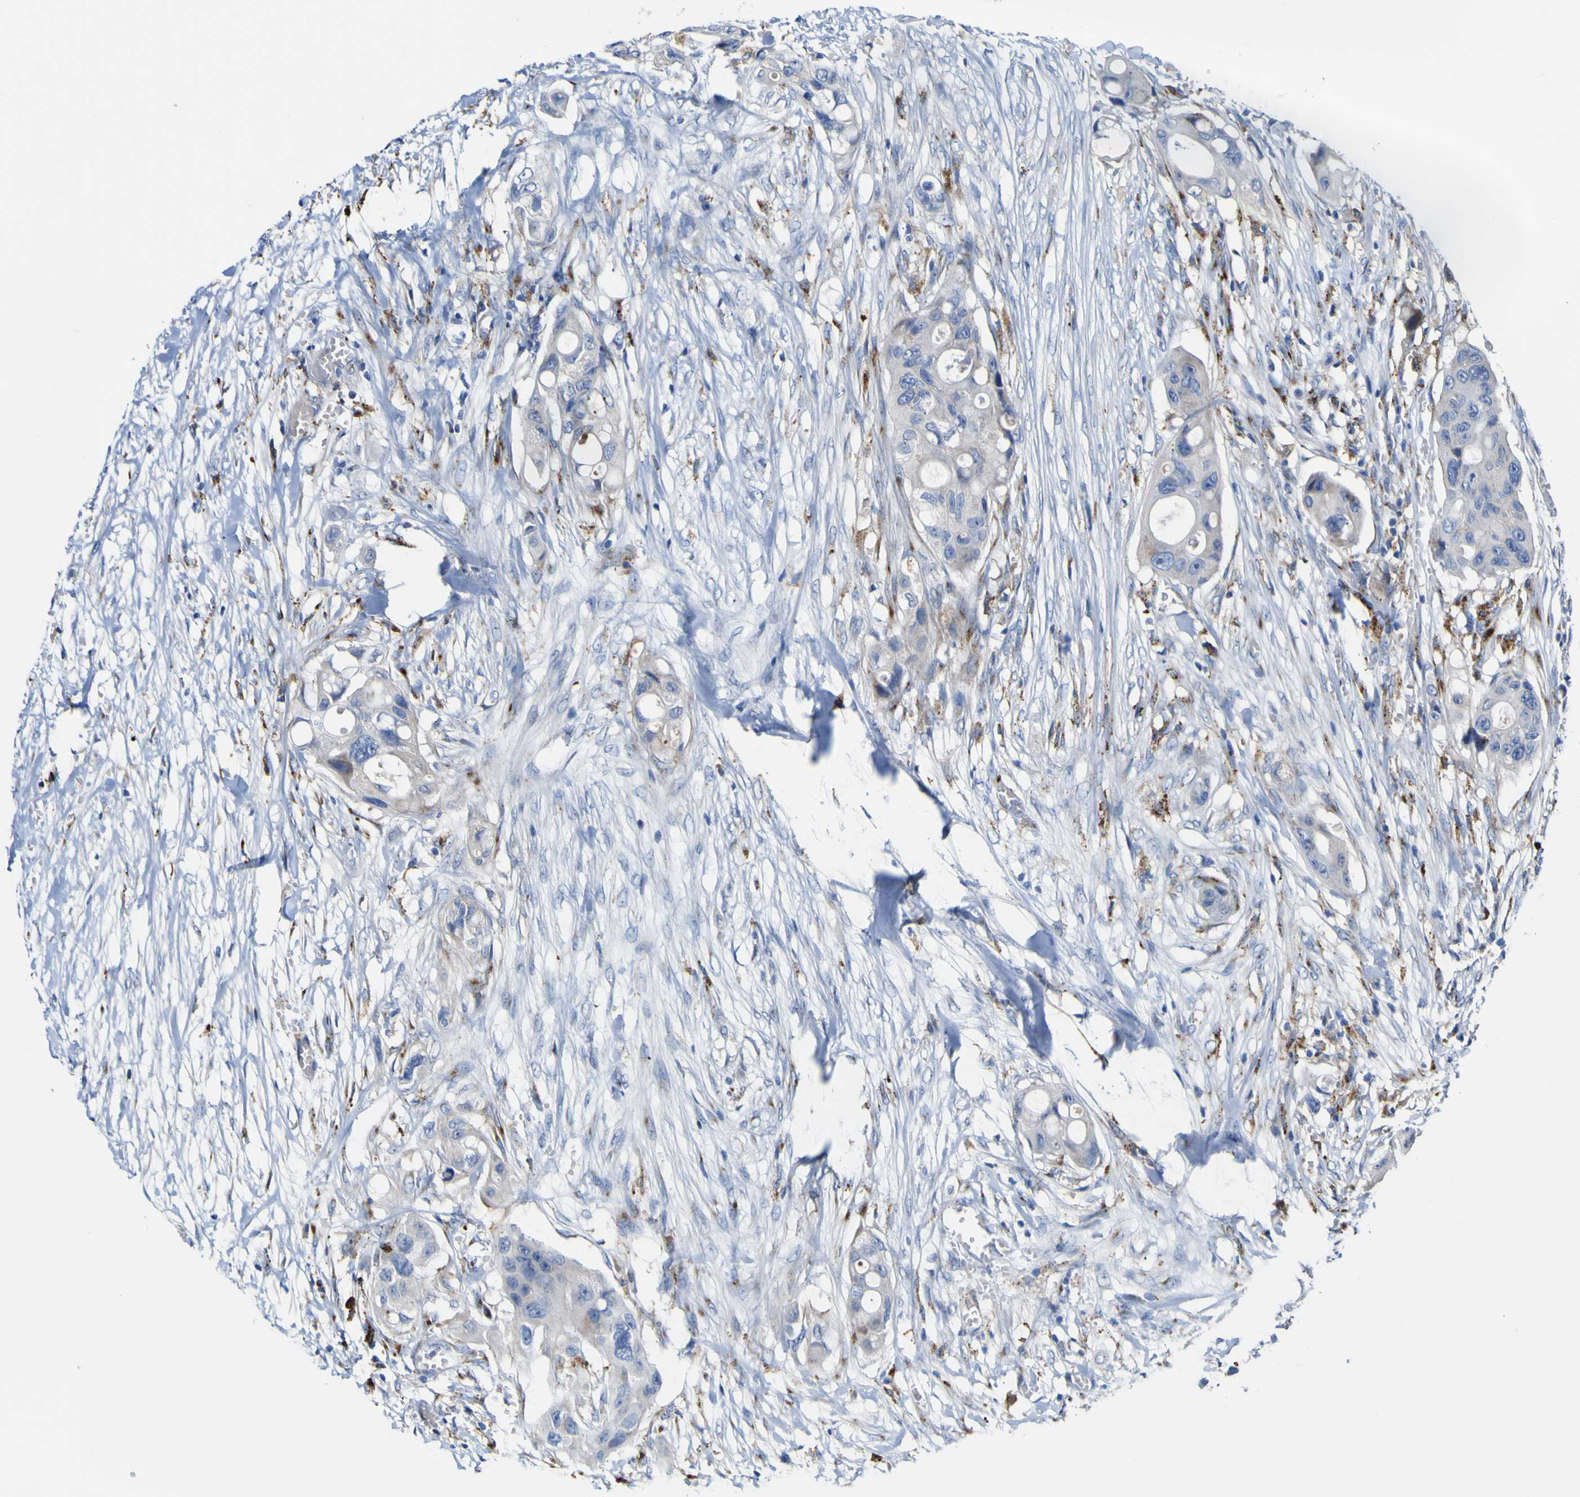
{"staining": {"intensity": "negative", "quantity": "none", "location": "none"}, "tissue": "colorectal cancer", "cell_type": "Tumor cells", "image_type": "cancer", "snomed": [{"axis": "morphology", "description": "Adenocarcinoma, NOS"}, {"axis": "topography", "description": "Colon"}], "caption": "Immunohistochemistry of colorectal cancer reveals no positivity in tumor cells.", "gene": "PTPRF", "patient": {"sex": "female", "age": 57}}